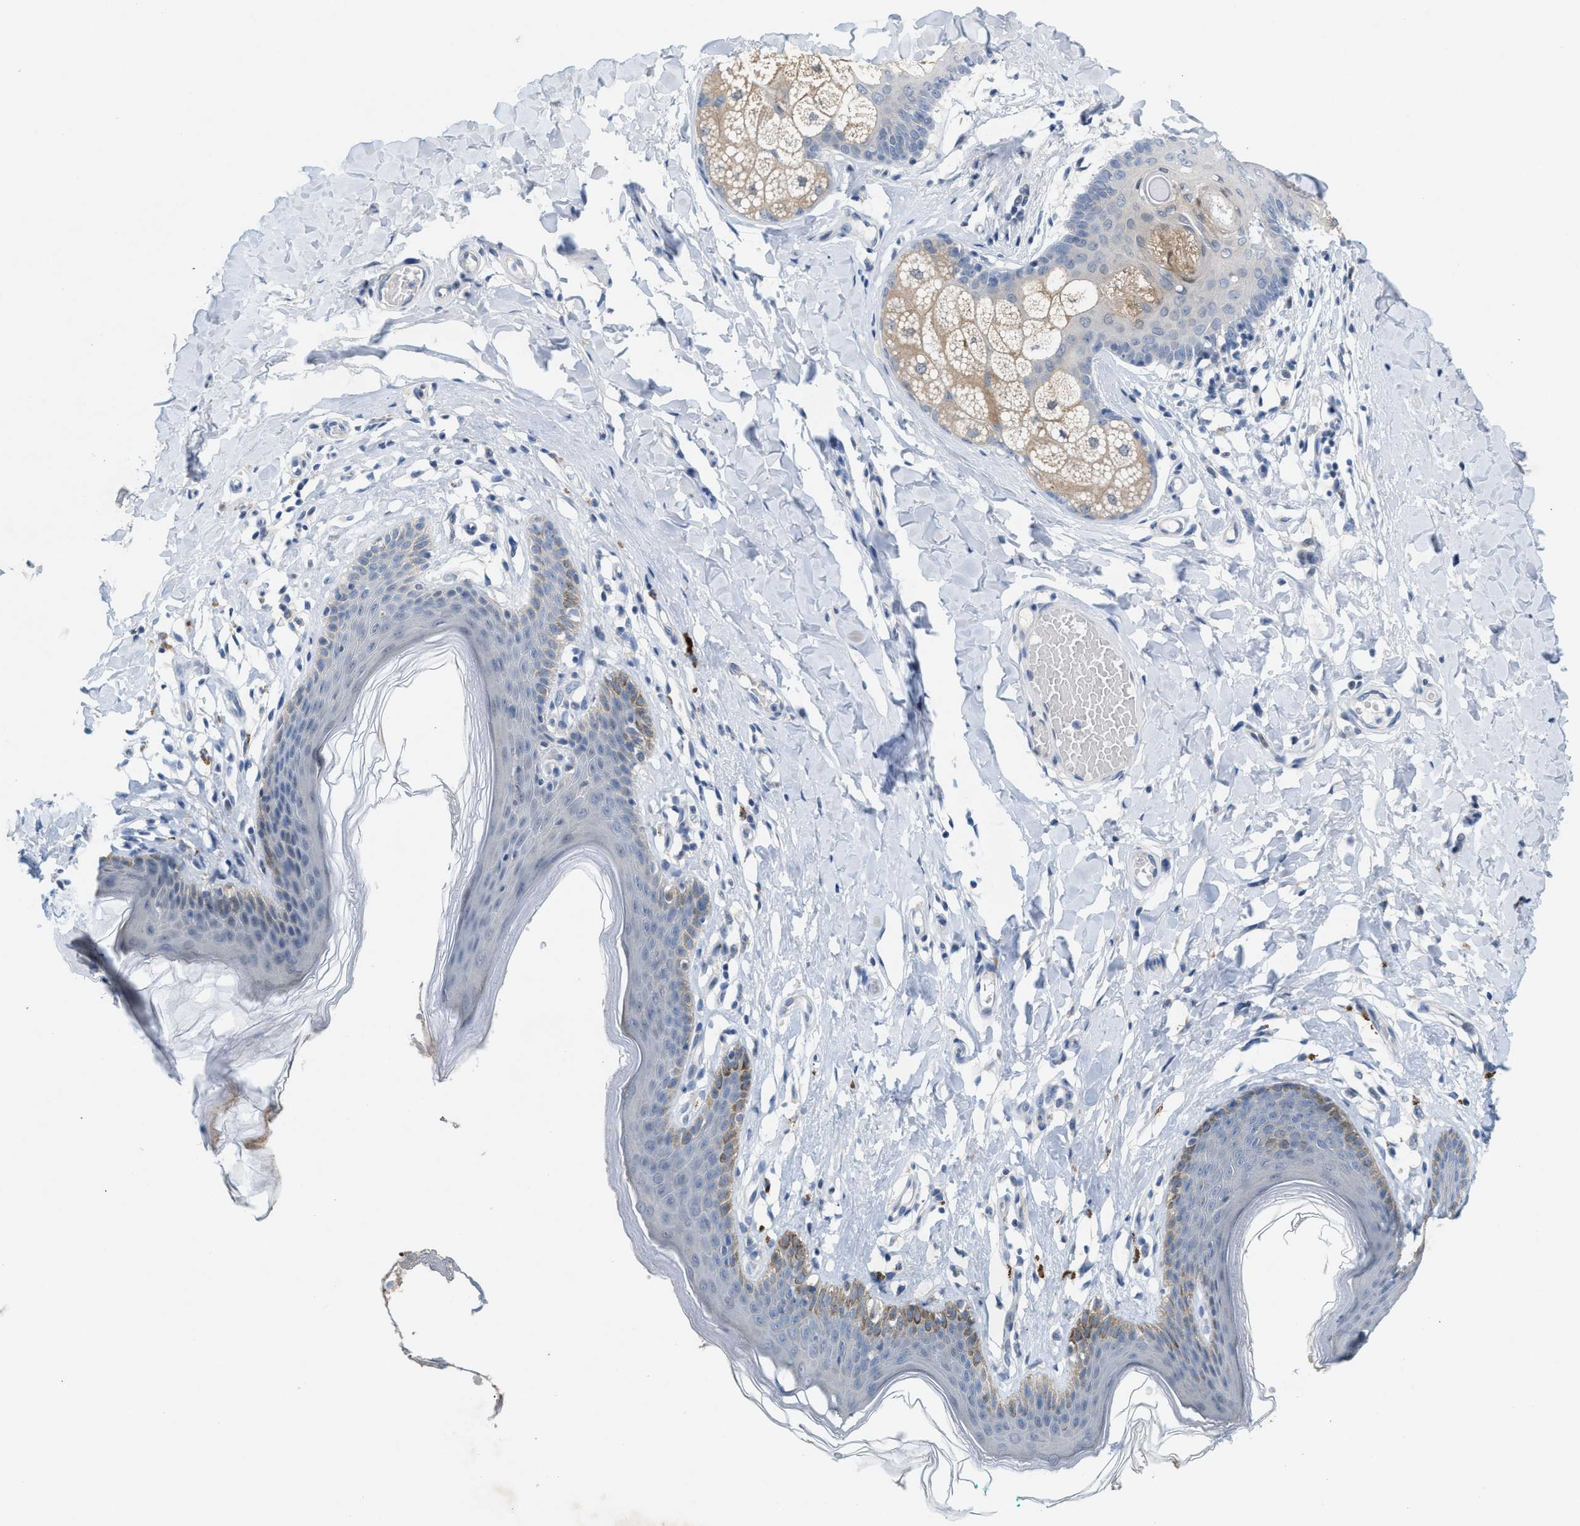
{"staining": {"intensity": "moderate", "quantity": "<25%", "location": "cytoplasmic/membranous"}, "tissue": "skin", "cell_type": "Epidermal cells", "image_type": "normal", "snomed": [{"axis": "morphology", "description": "Normal tissue, NOS"}, {"axis": "topography", "description": "Vulva"}], "caption": "Epidermal cells display moderate cytoplasmic/membranous staining in about <25% of cells in benign skin. Nuclei are stained in blue.", "gene": "WIPI2", "patient": {"sex": "female", "age": 66}}